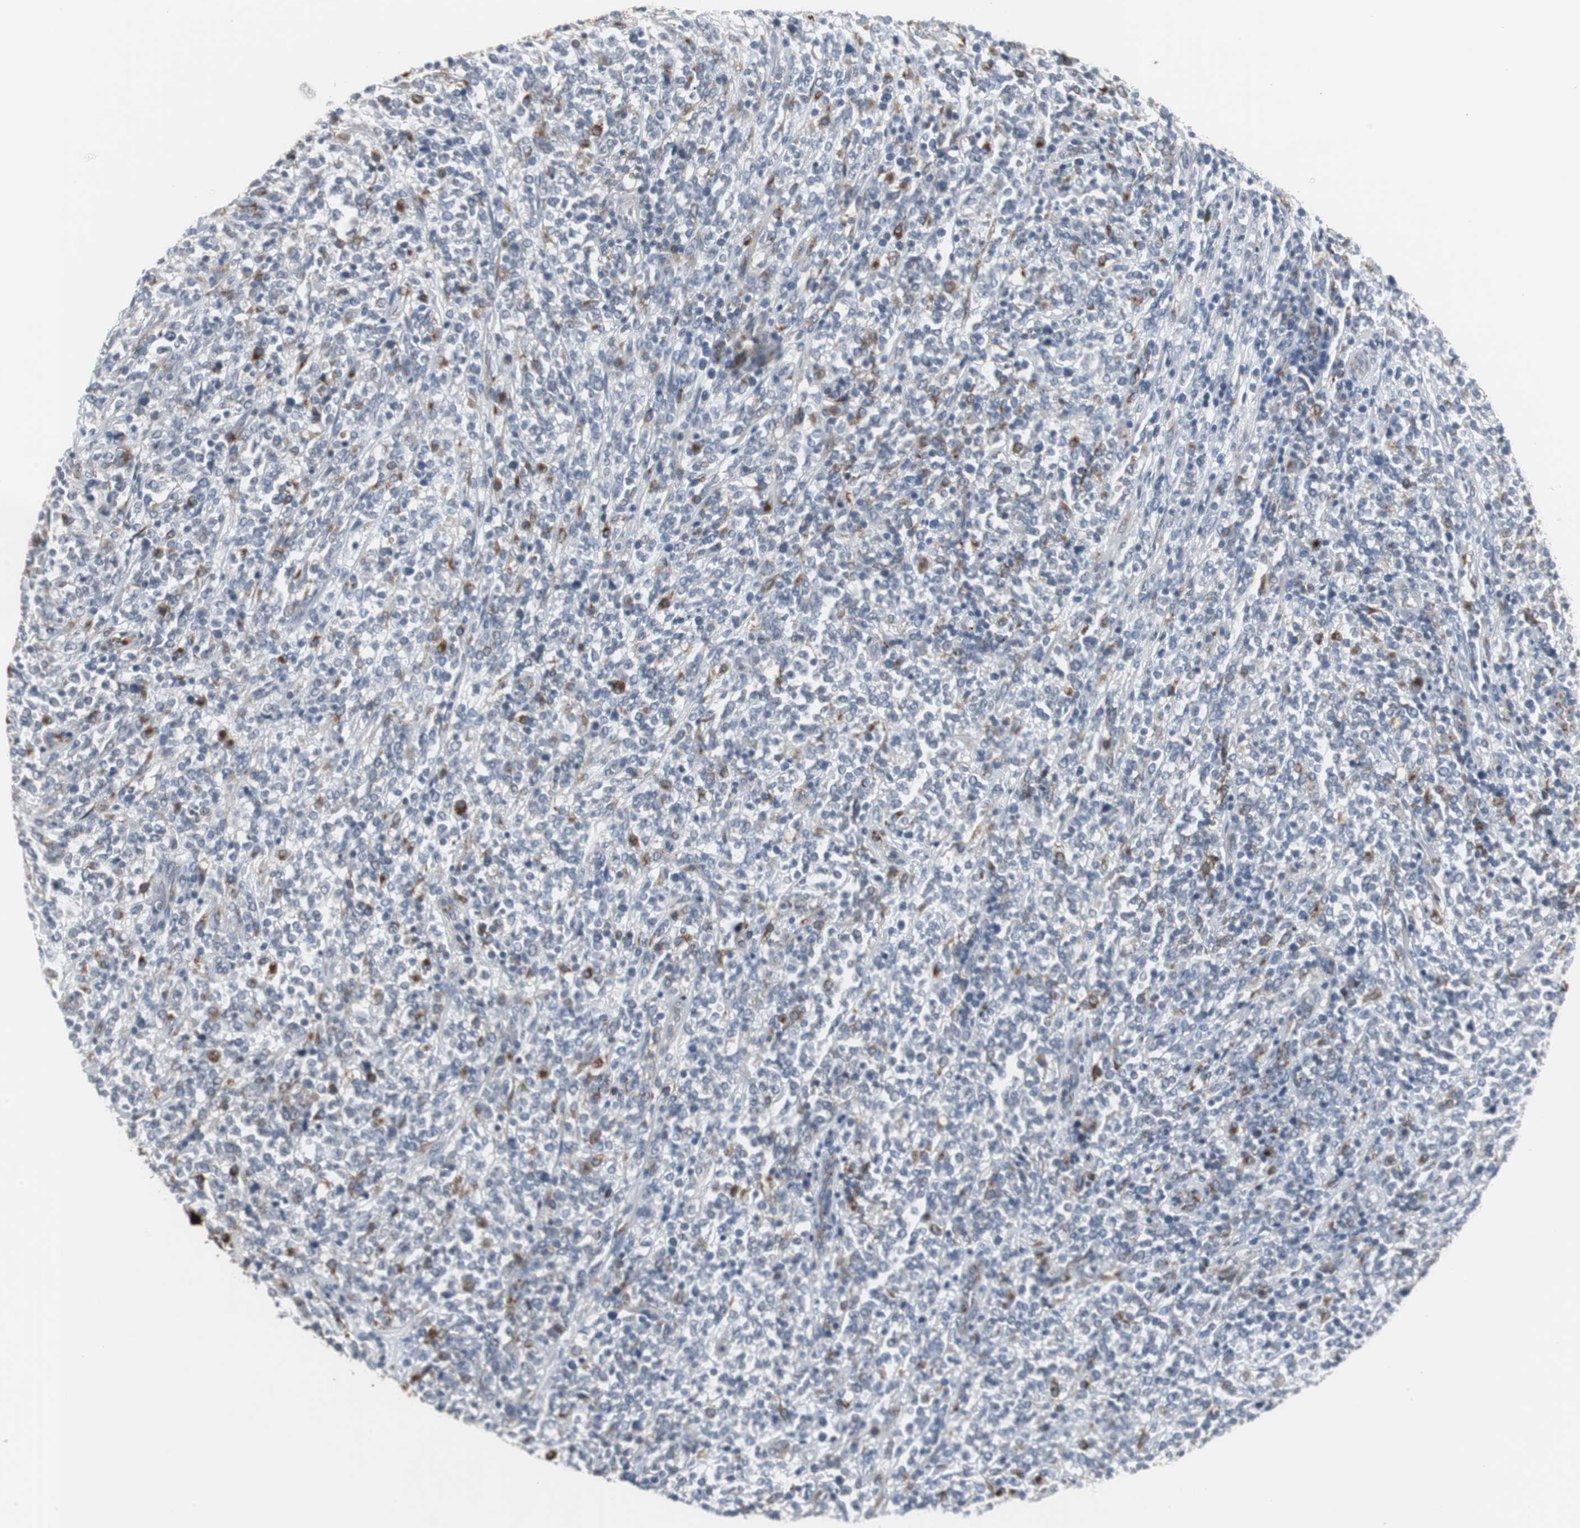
{"staining": {"intensity": "negative", "quantity": "none", "location": "none"}, "tissue": "lymphoma", "cell_type": "Tumor cells", "image_type": "cancer", "snomed": [{"axis": "morphology", "description": "Malignant lymphoma, non-Hodgkin's type, High grade"}, {"axis": "topography", "description": "Soft tissue"}], "caption": "Immunohistochemistry micrograph of lymphoma stained for a protein (brown), which displays no expression in tumor cells.", "gene": "GBA1", "patient": {"sex": "male", "age": 18}}